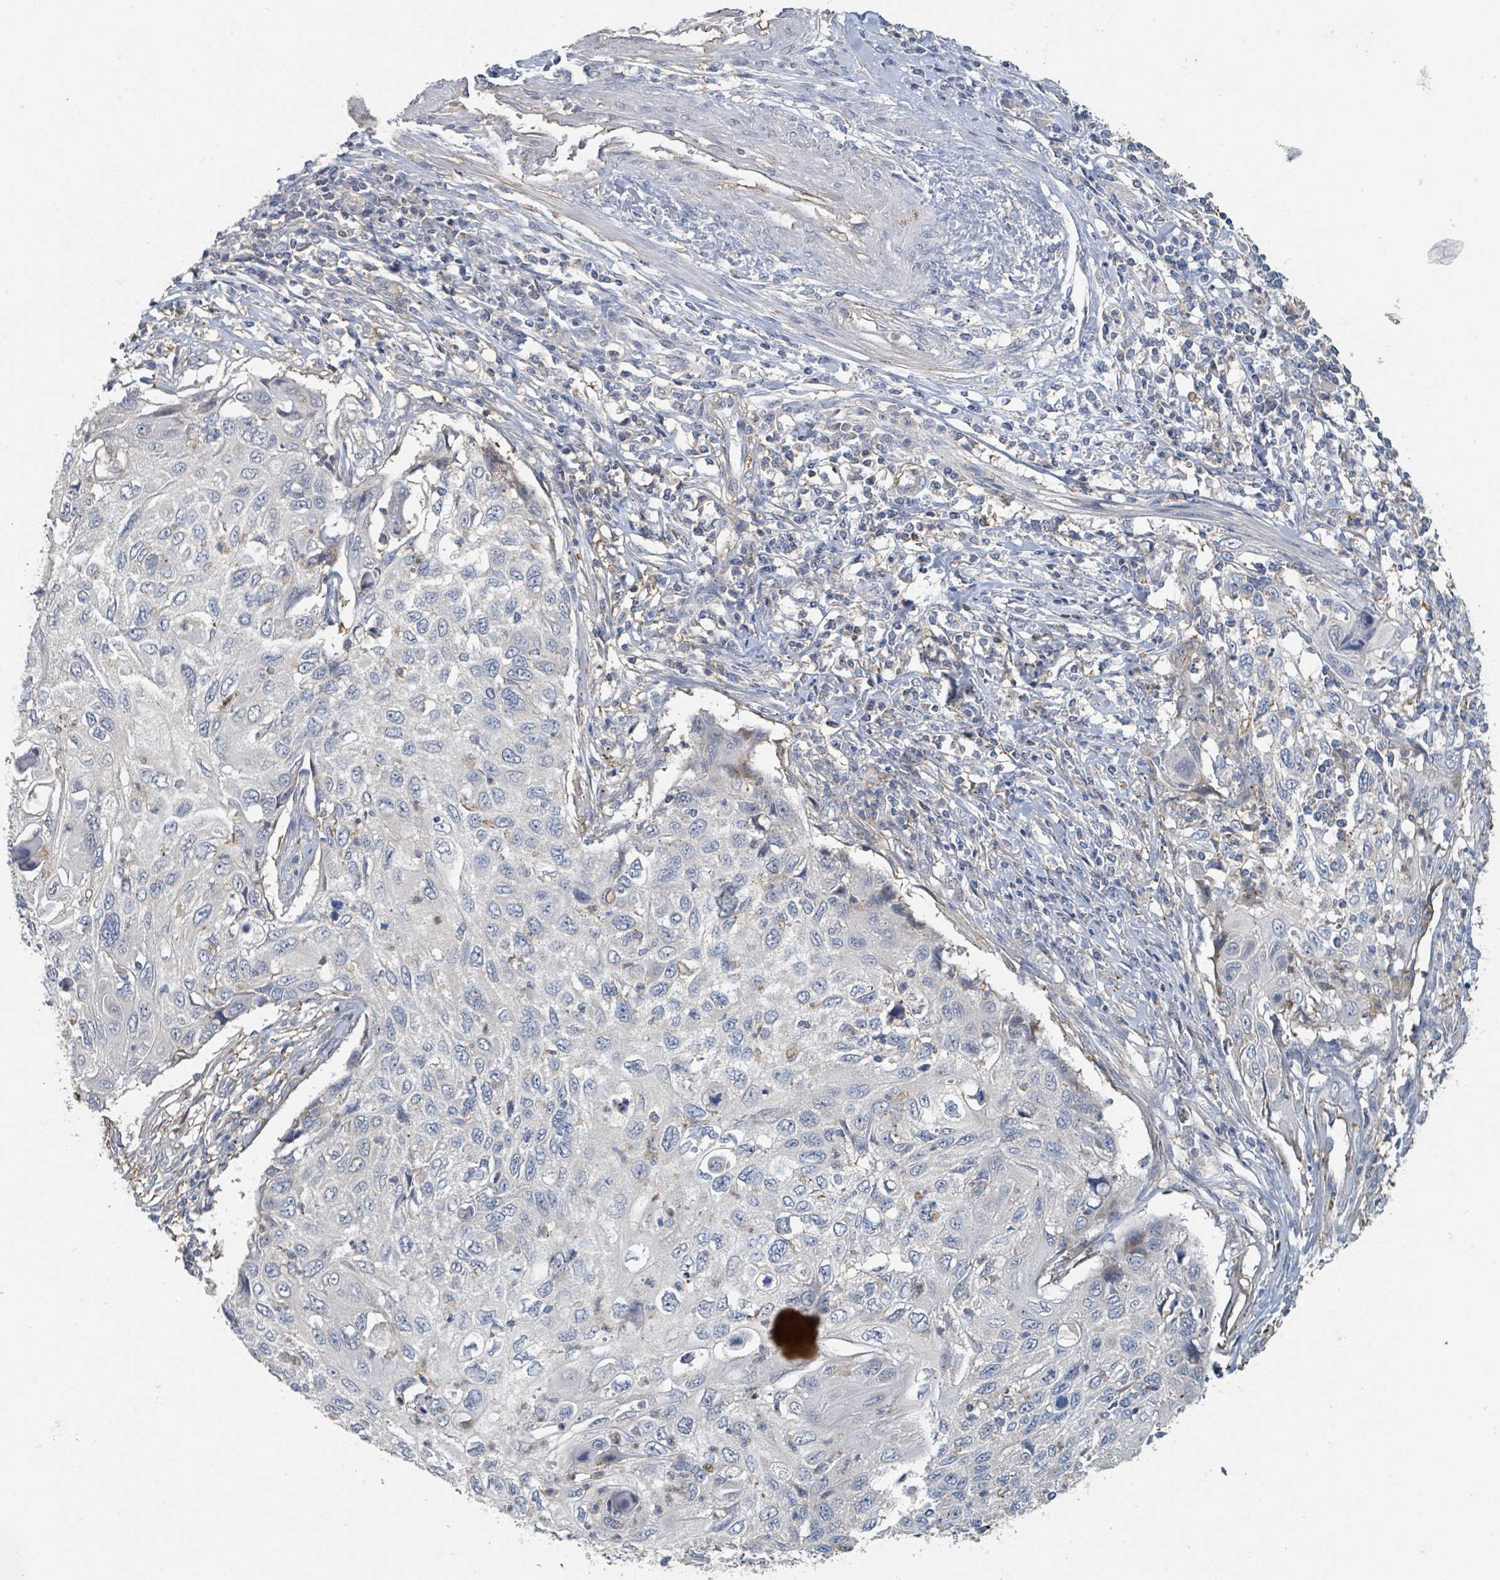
{"staining": {"intensity": "negative", "quantity": "none", "location": "none"}, "tissue": "cervical cancer", "cell_type": "Tumor cells", "image_type": "cancer", "snomed": [{"axis": "morphology", "description": "Squamous cell carcinoma, NOS"}, {"axis": "topography", "description": "Cervix"}], "caption": "IHC photomicrograph of neoplastic tissue: human squamous cell carcinoma (cervical) stained with DAB exhibits no significant protein staining in tumor cells.", "gene": "LRRC42", "patient": {"sex": "female", "age": 70}}